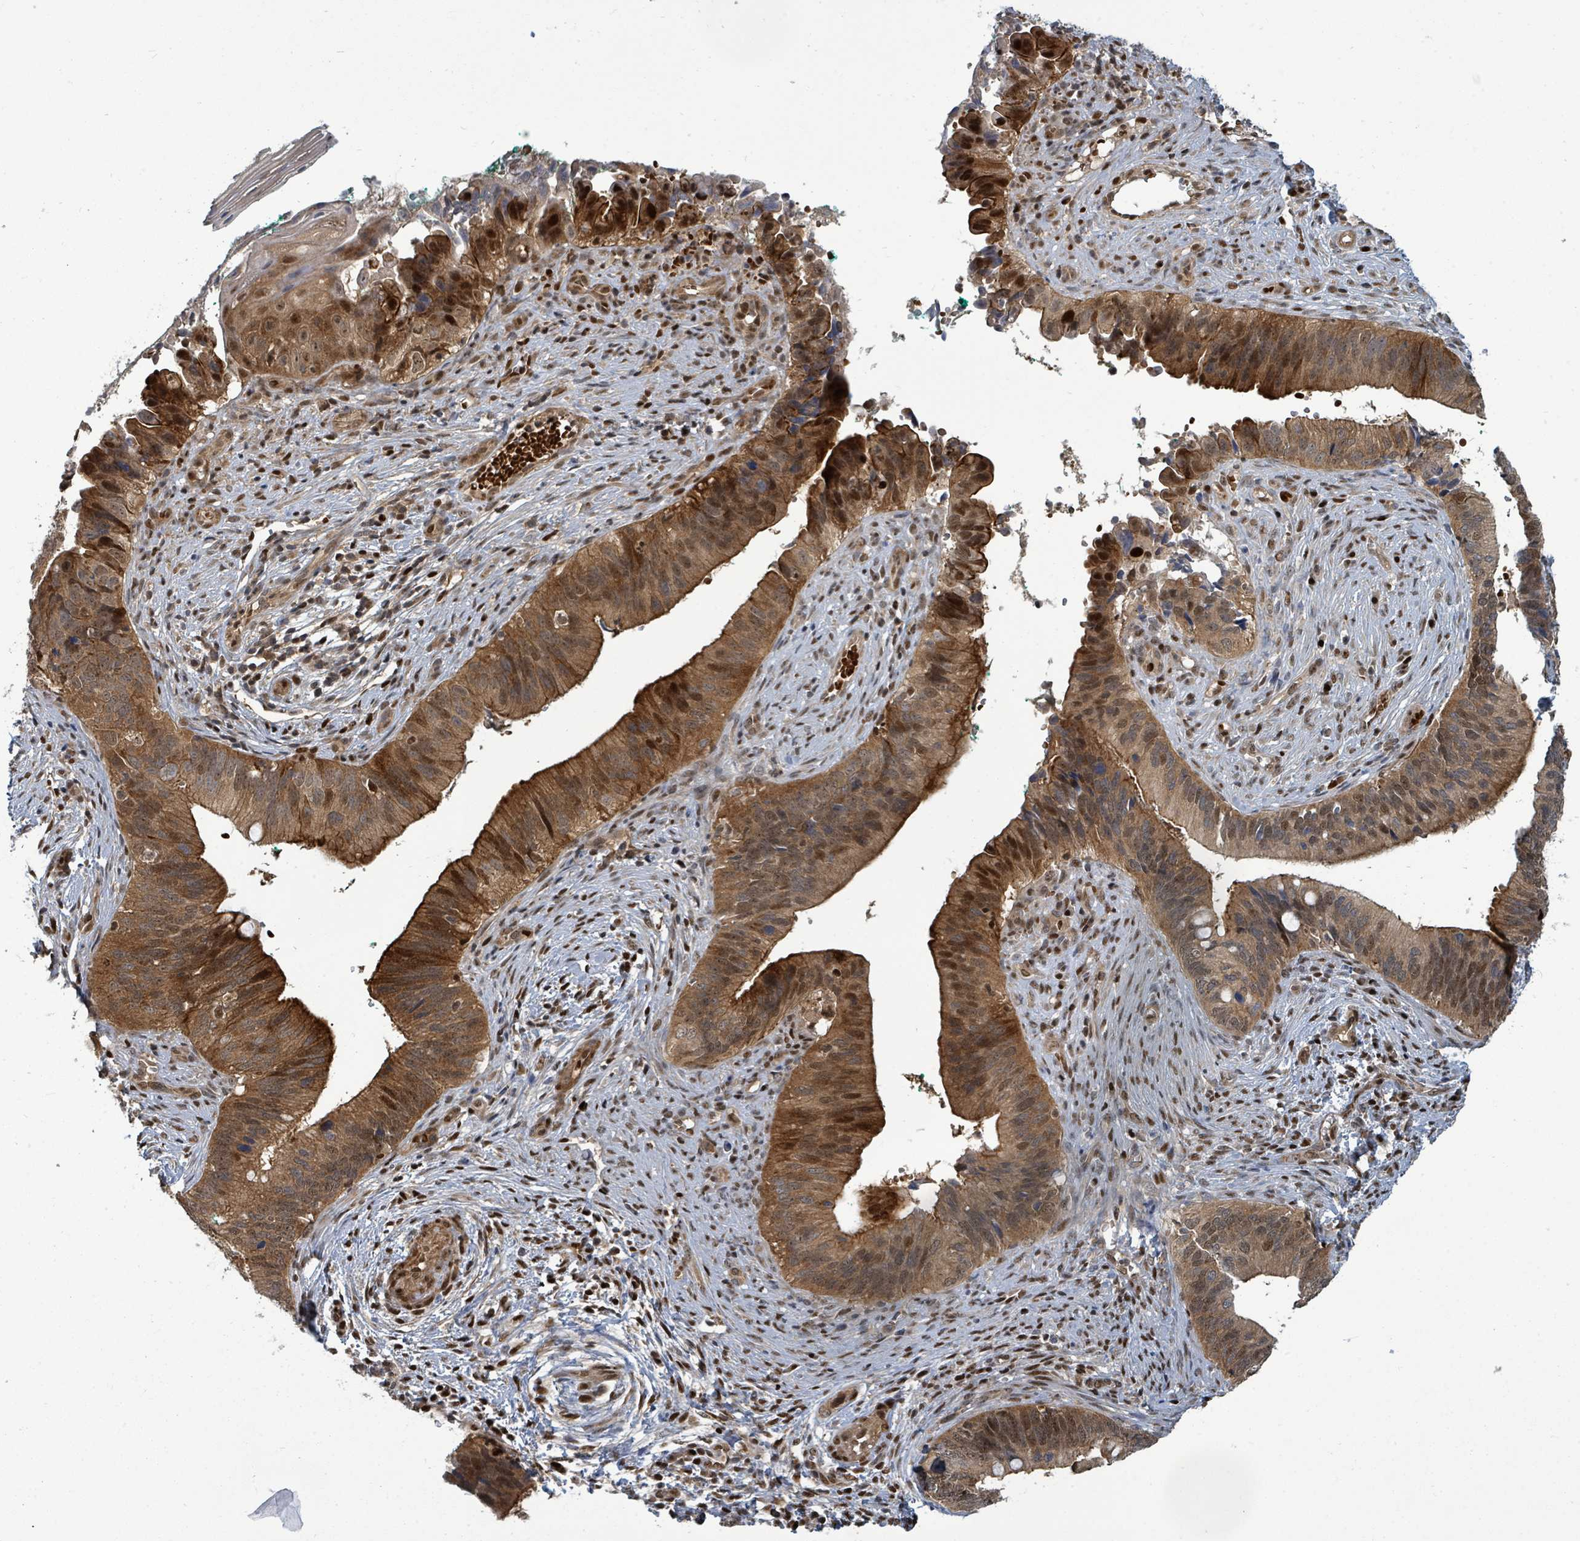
{"staining": {"intensity": "moderate", "quantity": ">75%", "location": "cytoplasmic/membranous,nuclear"}, "tissue": "cervical cancer", "cell_type": "Tumor cells", "image_type": "cancer", "snomed": [{"axis": "morphology", "description": "Adenocarcinoma, NOS"}, {"axis": "topography", "description": "Cervix"}], "caption": "A photomicrograph of cervical cancer stained for a protein demonstrates moderate cytoplasmic/membranous and nuclear brown staining in tumor cells.", "gene": "TRDMT1", "patient": {"sex": "female", "age": 42}}